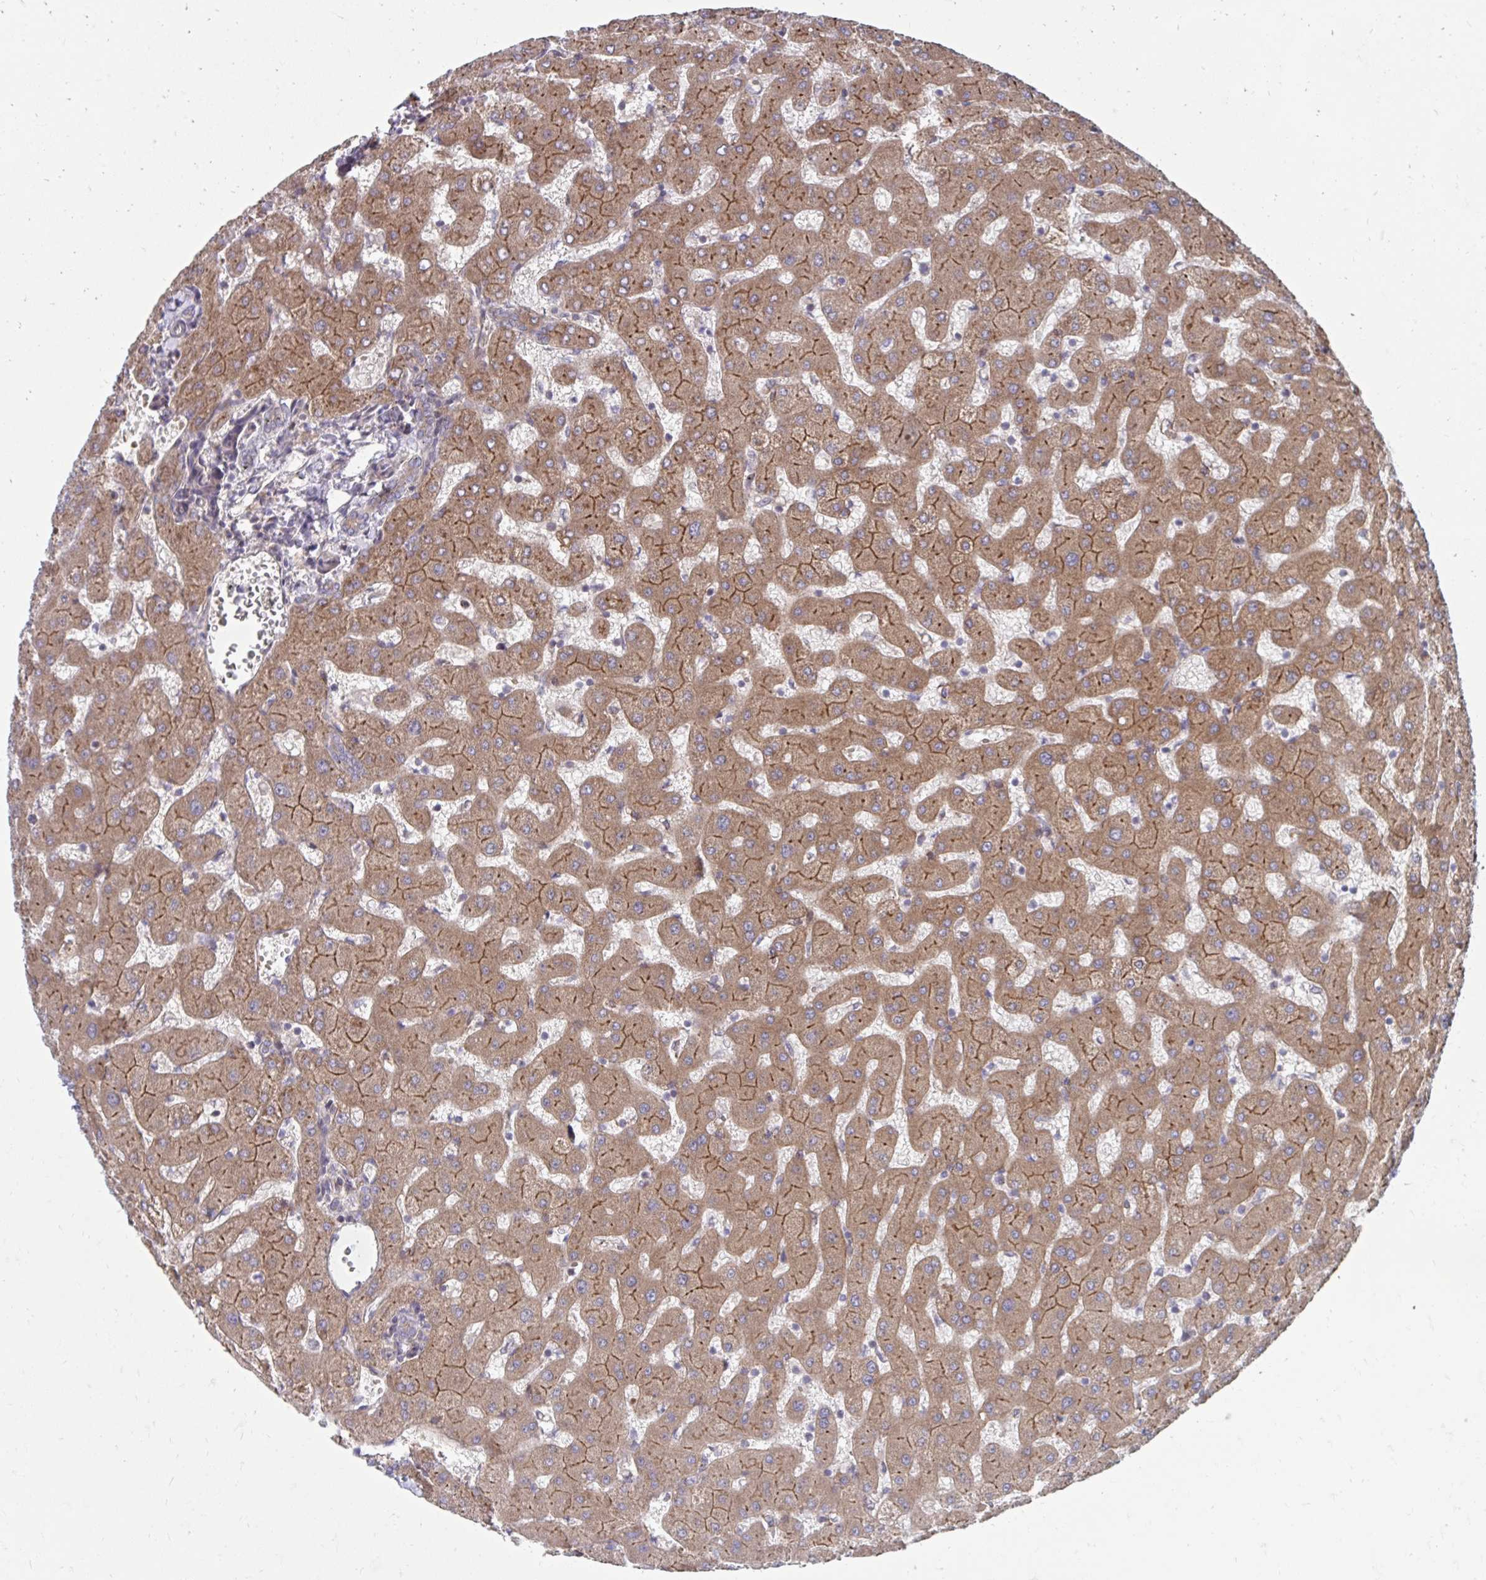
{"staining": {"intensity": "weak", "quantity": "25%-75%", "location": "cytoplasmic/membranous"}, "tissue": "liver", "cell_type": "Cholangiocytes", "image_type": "normal", "snomed": [{"axis": "morphology", "description": "Normal tissue, NOS"}, {"axis": "topography", "description": "Liver"}], "caption": "Immunohistochemical staining of benign liver reveals low levels of weak cytoplasmic/membranous staining in about 25%-75% of cholangiocytes. (Stains: DAB (3,3'-diaminobenzidine) in brown, nuclei in blue, Microscopy: brightfield microscopy at high magnification).", "gene": "ITPR2", "patient": {"sex": "female", "age": 63}}